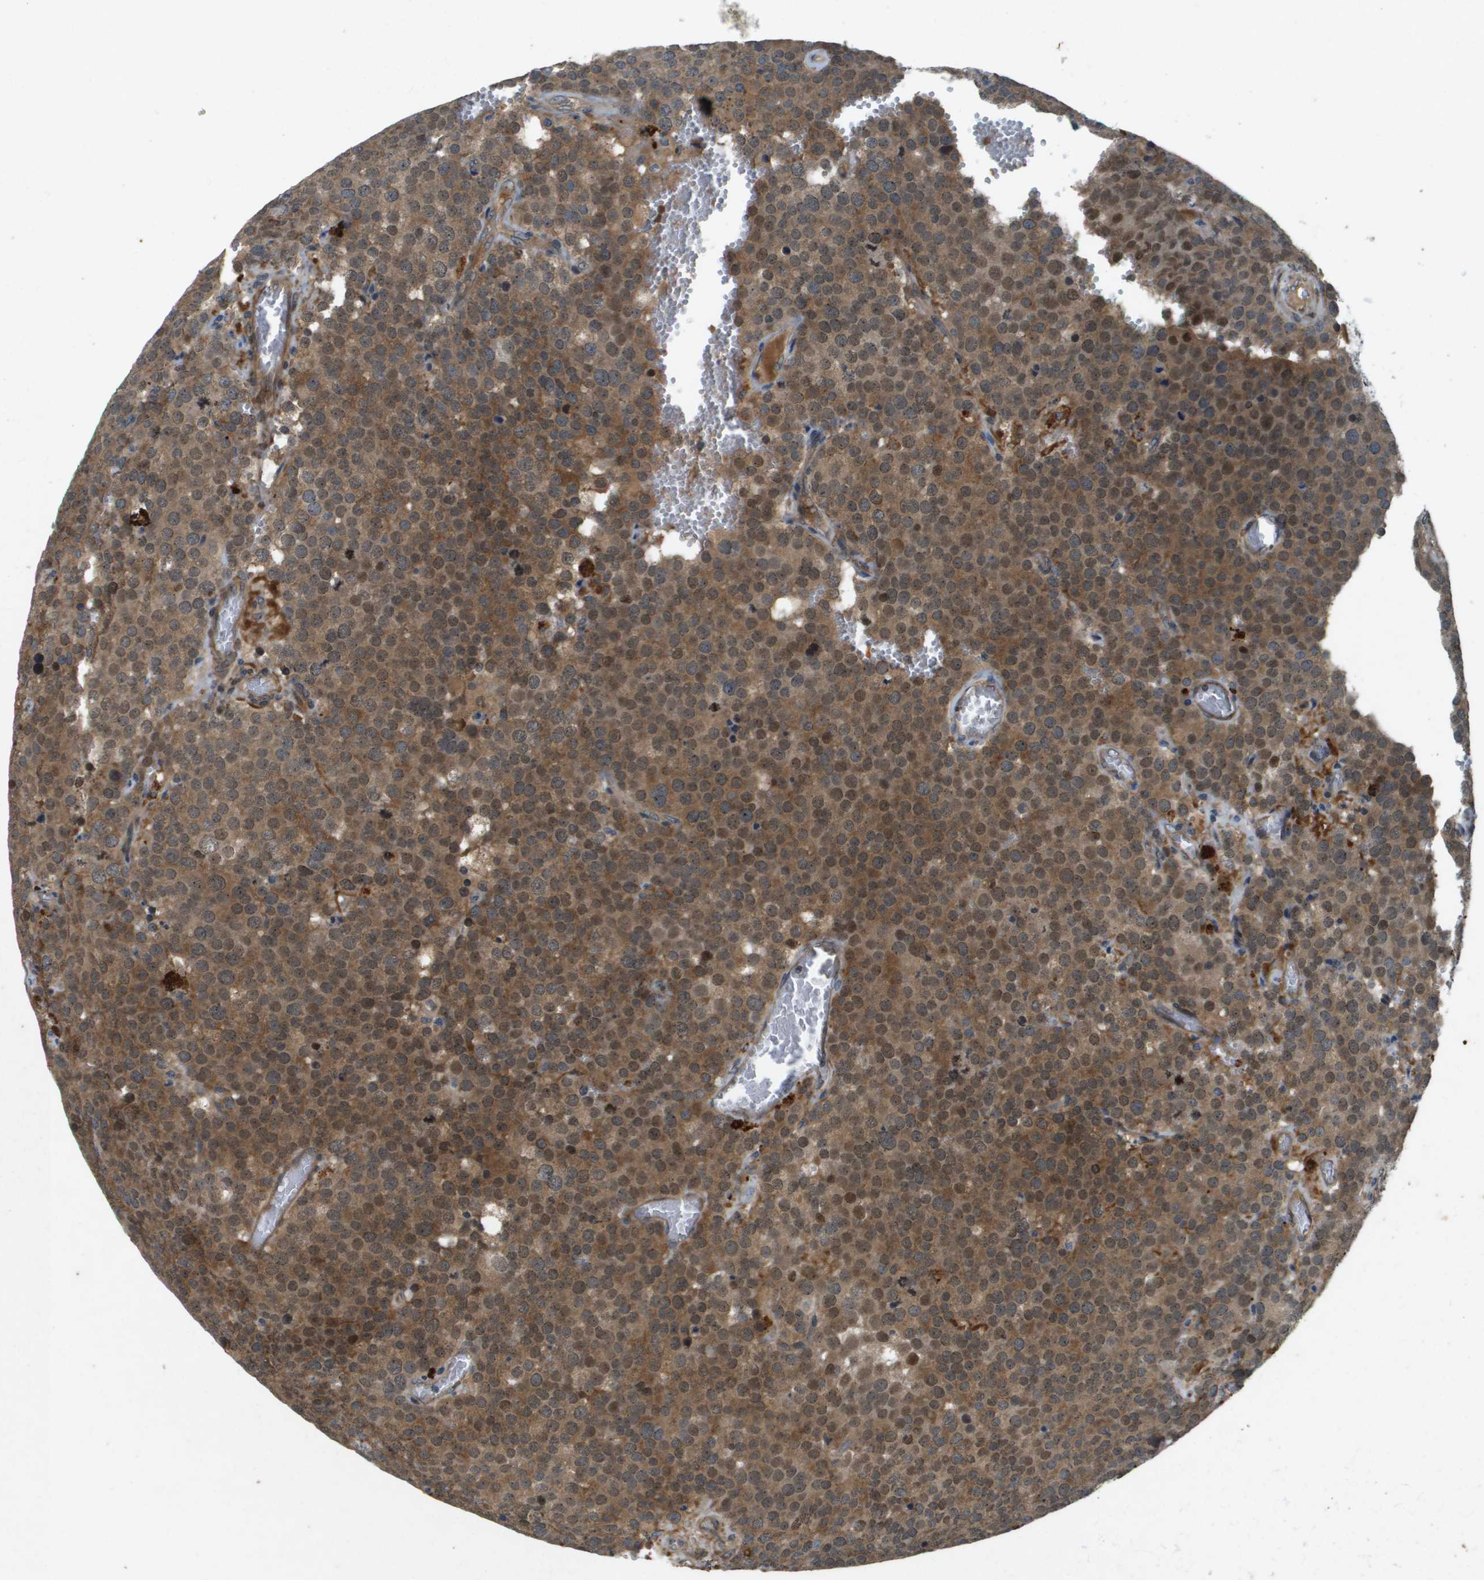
{"staining": {"intensity": "moderate", "quantity": ">75%", "location": "cytoplasmic/membranous"}, "tissue": "testis cancer", "cell_type": "Tumor cells", "image_type": "cancer", "snomed": [{"axis": "morphology", "description": "Normal tissue, NOS"}, {"axis": "morphology", "description": "Seminoma, NOS"}, {"axis": "topography", "description": "Testis"}], "caption": "Protein analysis of seminoma (testis) tissue shows moderate cytoplasmic/membranous staining in approximately >75% of tumor cells.", "gene": "PGAP3", "patient": {"sex": "male", "age": 71}}